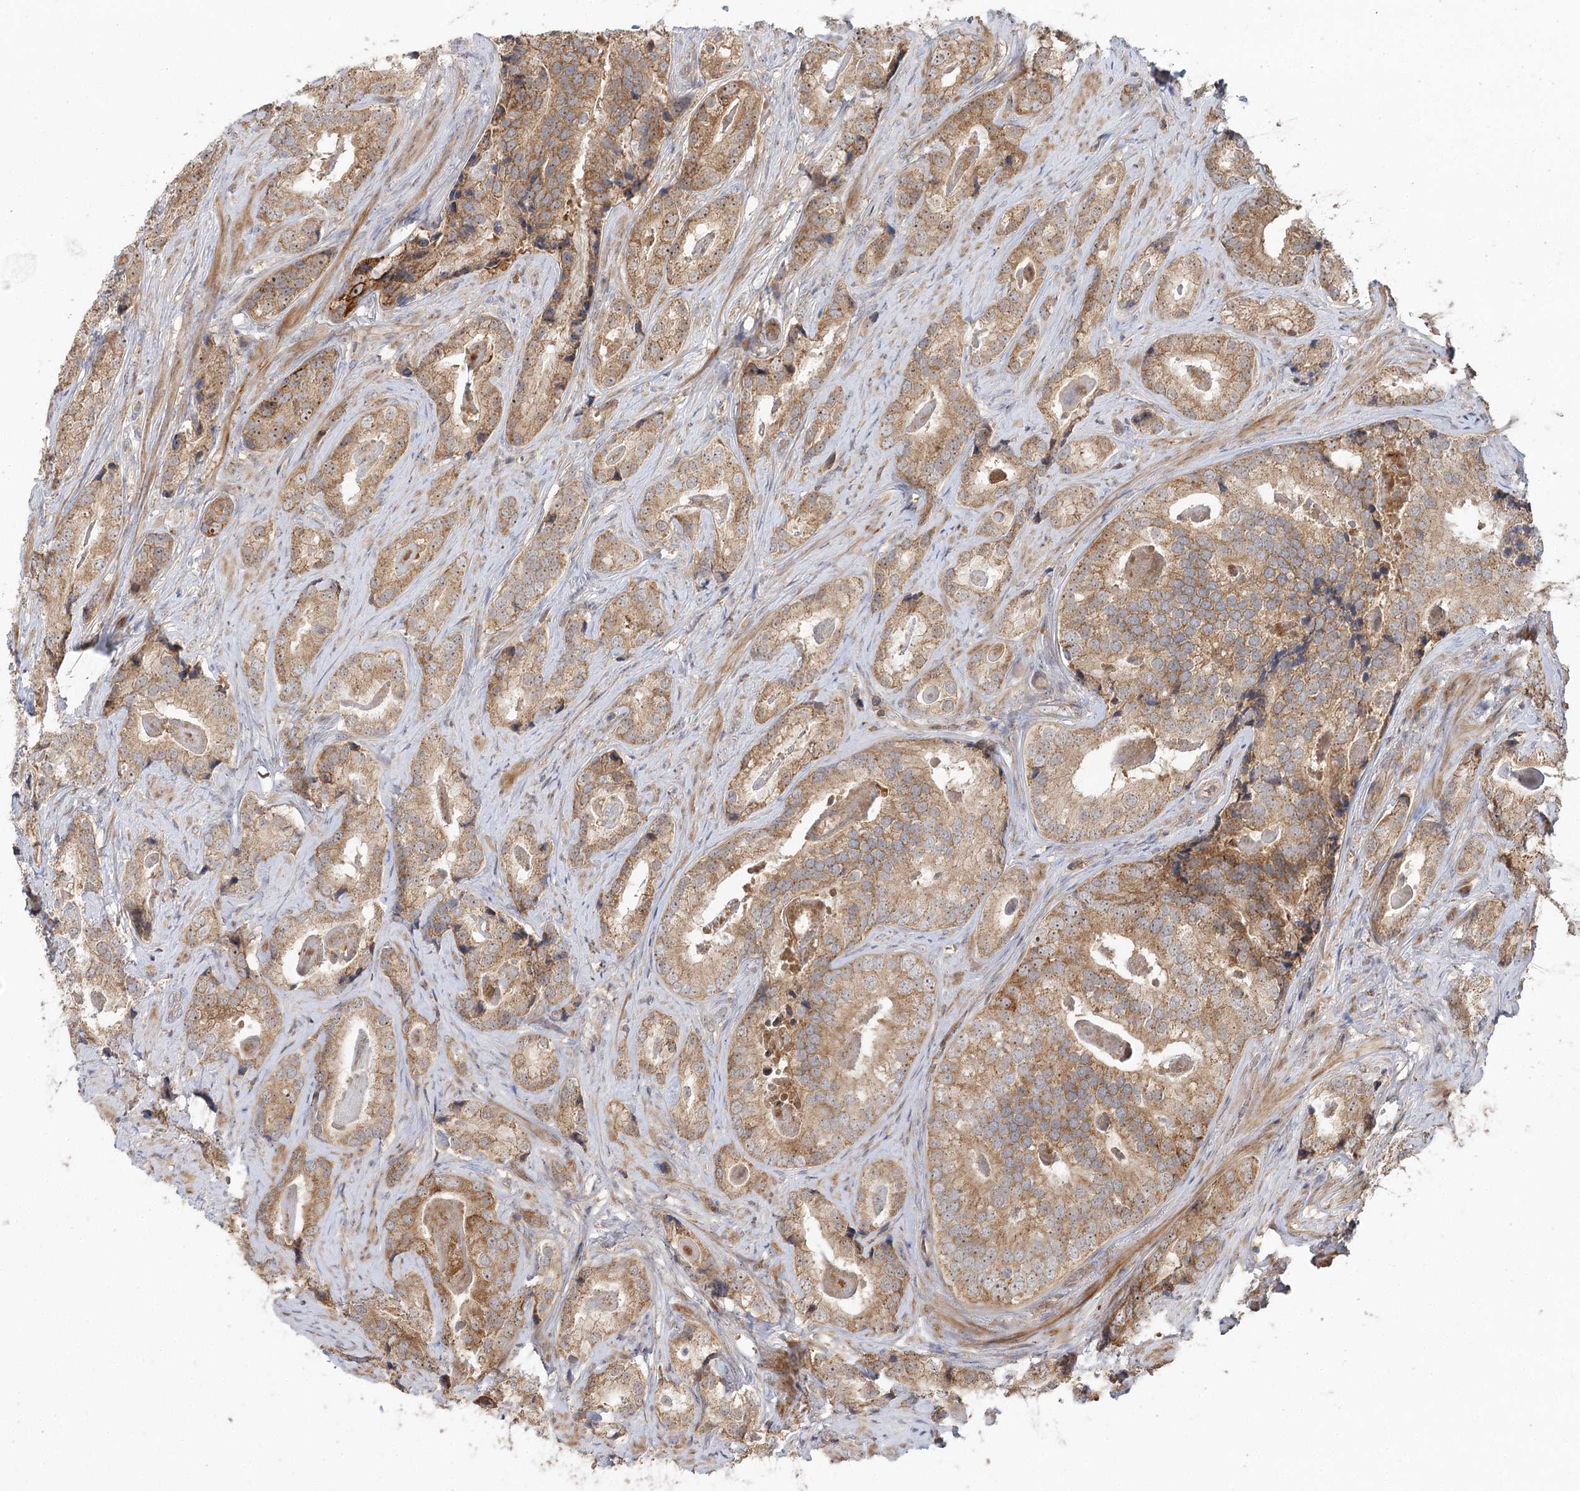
{"staining": {"intensity": "strong", "quantity": "25%-75%", "location": "cytoplasmic/membranous,nuclear"}, "tissue": "prostate cancer", "cell_type": "Tumor cells", "image_type": "cancer", "snomed": [{"axis": "morphology", "description": "Adenocarcinoma, Low grade"}, {"axis": "topography", "description": "Prostate"}], "caption": "Strong cytoplasmic/membranous and nuclear protein expression is present in approximately 25%-75% of tumor cells in prostate cancer (low-grade adenocarcinoma).", "gene": "RAPGEF6", "patient": {"sex": "male", "age": 71}}